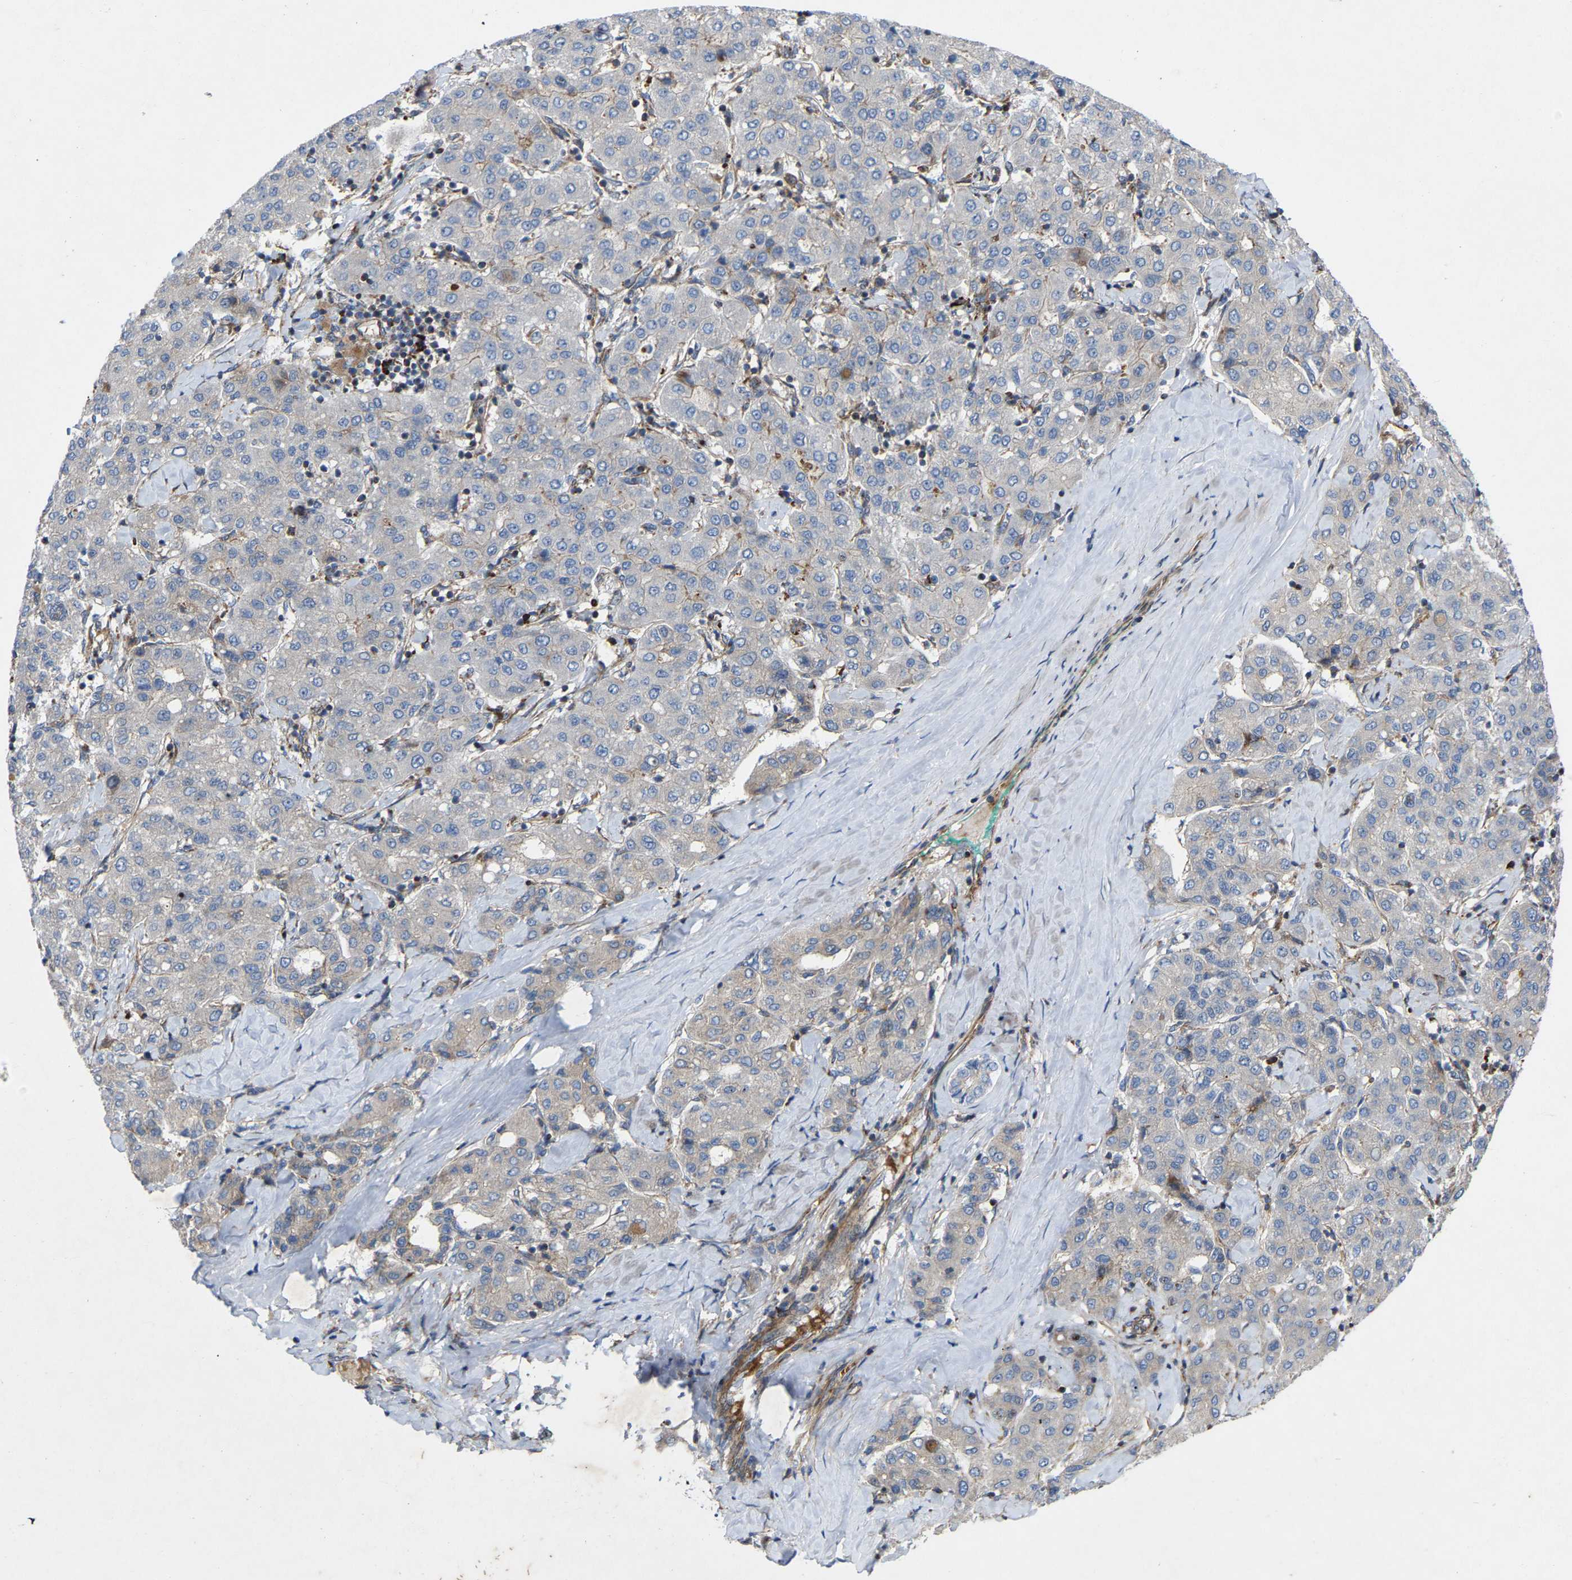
{"staining": {"intensity": "negative", "quantity": "none", "location": "none"}, "tissue": "liver cancer", "cell_type": "Tumor cells", "image_type": "cancer", "snomed": [{"axis": "morphology", "description": "Carcinoma, Hepatocellular, NOS"}, {"axis": "topography", "description": "Liver"}], "caption": "Immunohistochemistry photomicrograph of neoplastic tissue: human liver cancer (hepatocellular carcinoma) stained with DAB (3,3'-diaminobenzidine) displays no significant protein positivity in tumor cells.", "gene": "TOR1B", "patient": {"sex": "male", "age": 65}}